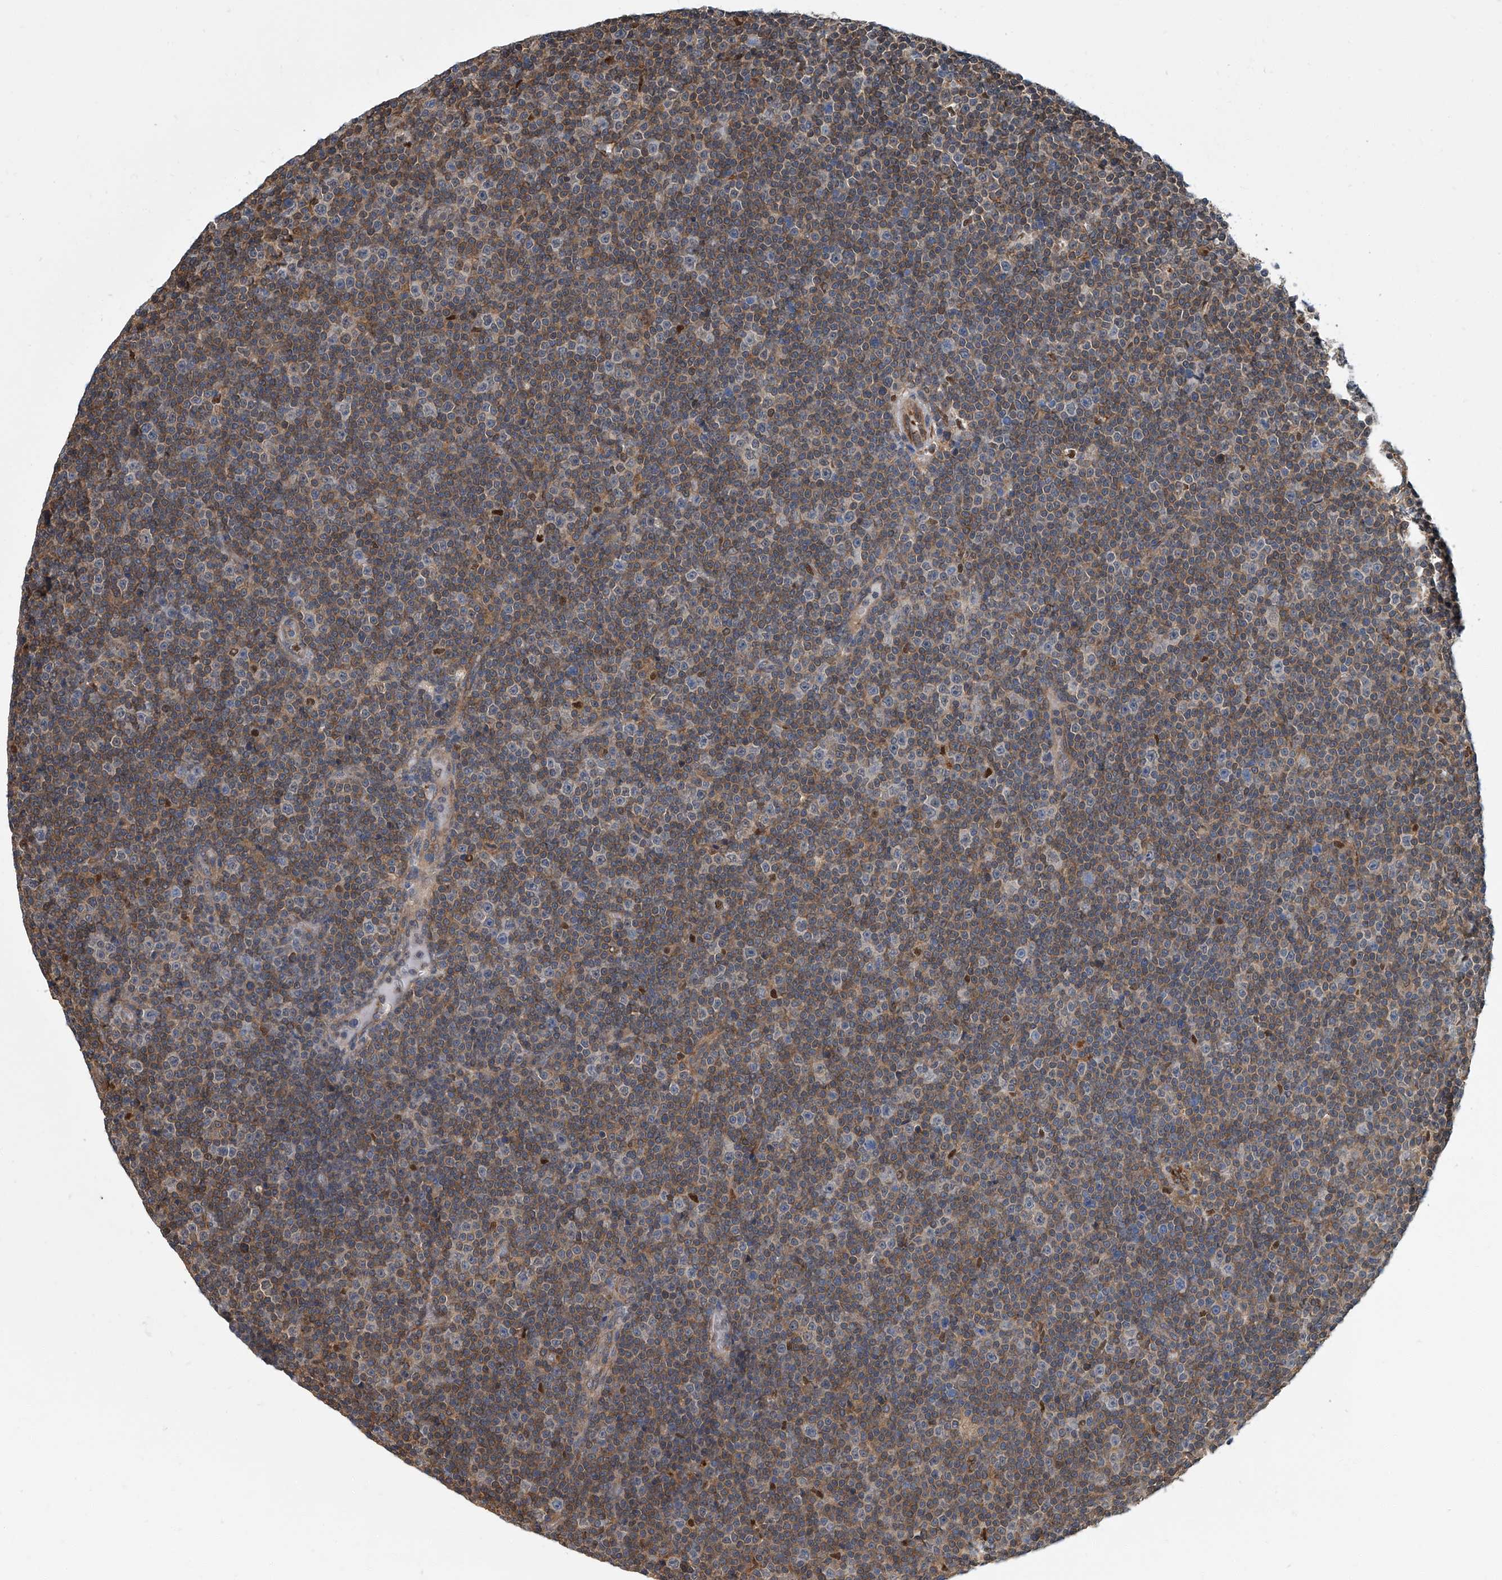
{"staining": {"intensity": "moderate", "quantity": "25%-75%", "location": "cytoplasmic/membranous"}, "tissue": "lymphoma", "cell_type": "Tumor cells", "image_type": "cancer", "snomed": [{"axis": "morphology", "description": "Malignant lymphoma, non-Hodgkin's type, Low grade"}, {"axis": "topography", "description": "Lymph node"}], "caption": "Brown immunohistochemical staining in human malignant lymphoma, non-Hodgkin's type (low-grade) exhibits moderate cytoplasmic/membranous staining in approximately 25%-75% of tumor cells. (Stains: DAB in brown, nuclei in blue, Microscopy: brightfield microscopy at high magnification).", "gene": "PSMB10", "patient": {"sex": "female", "age": 67}}